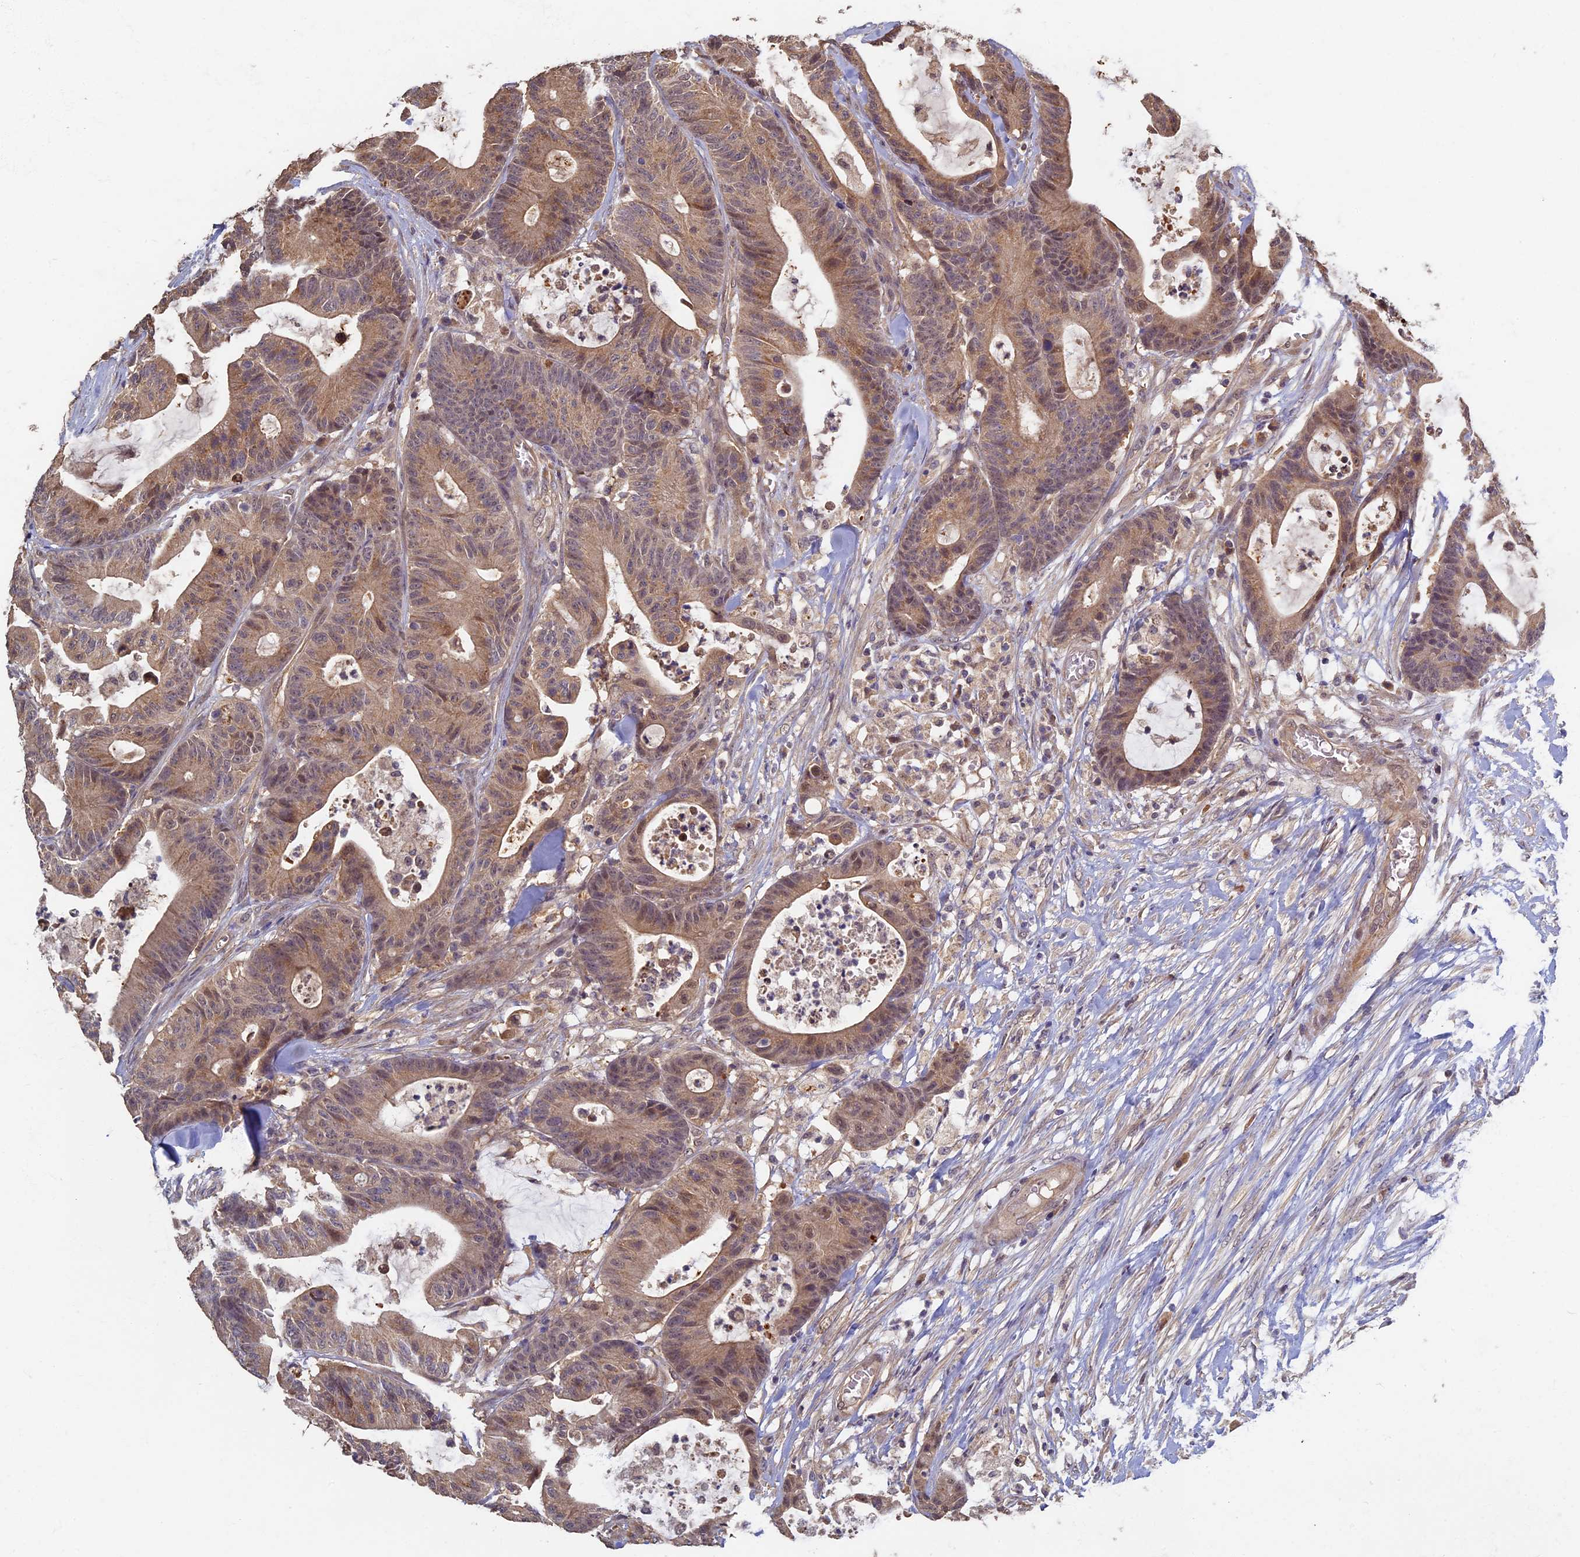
{"staining": {"intensity": "moderate", "quantity": ">75%", "location": "cytoplasmic/membranous,nuclear"}, "tissue": "colorectal cancer", "cell_type": "Tumor cells", "image_type": "cancer", "snomed": [{"axis": "morphology", "description": "Adenocarcinoma, NOS"}, {"axis": "topography", "description": "Colon"}], "caption": "Colorectal cancer (adenocarcinoma) tissue demonstrates moderate cytoplasmic/membranous and nuclear staining in about >75% of tumor cells", "gene": "RSPH3", "patient": {"sex": "female", "age": 84}}